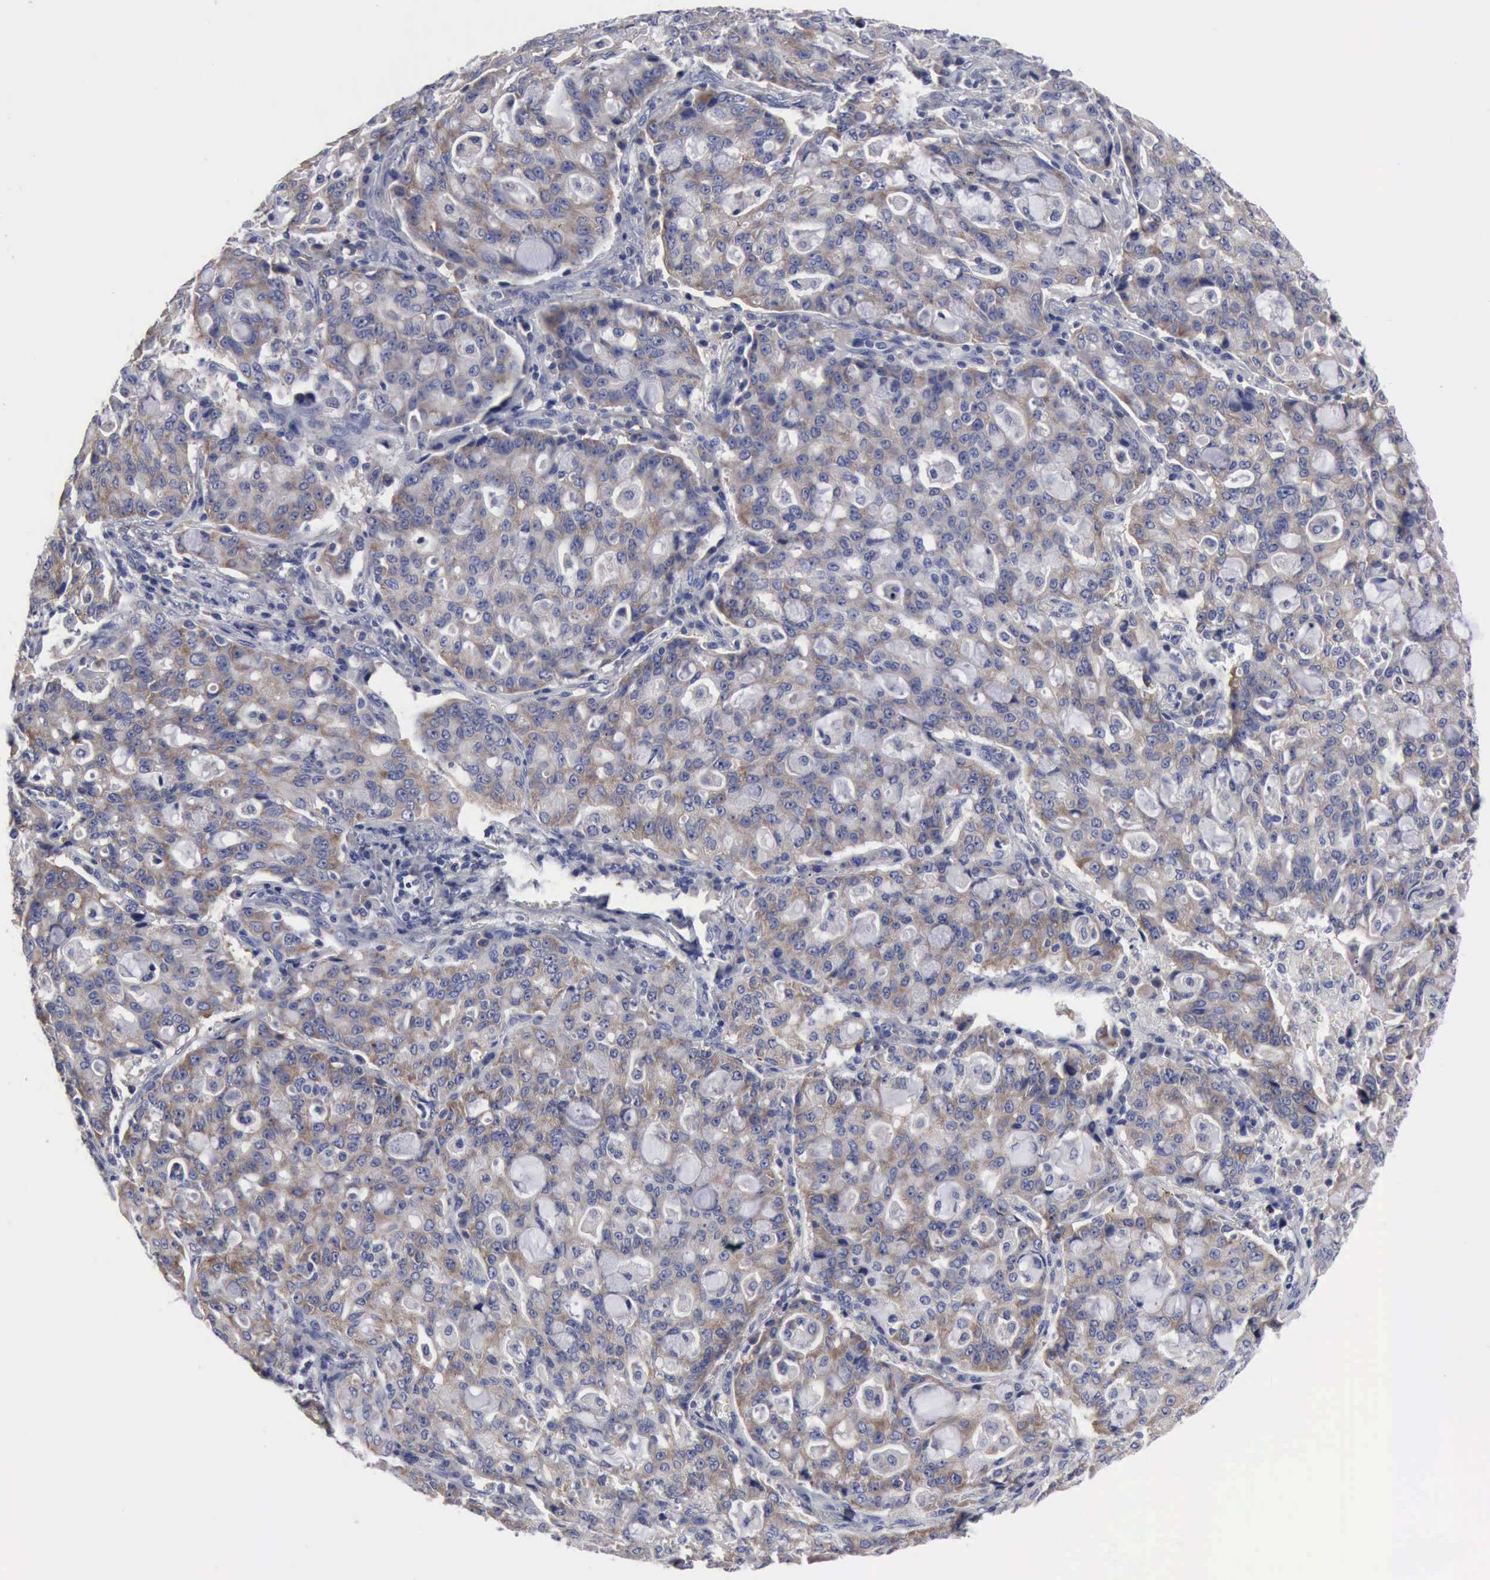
{"staining": {"intensity": "weak", "quantity": "25%-75%", "location": "cytoplasmic/membranous"}, "tissue": "lung cancer", "cell_type": "Tumor cells", "image_type": "cancer", "snomed": [{"axis": "morphology", "description": "Adenocarcinoma, NOS"}, {"axis": "topography", "description": "Lung"}], "caption": "This is an image of IHC staining of lung adenocarcinoma, which shows weak expression in the cytoplasmic/membranous of tumor cells.", "gene": "TXLNG", "patient": {"sex": "female", "age": 44}}